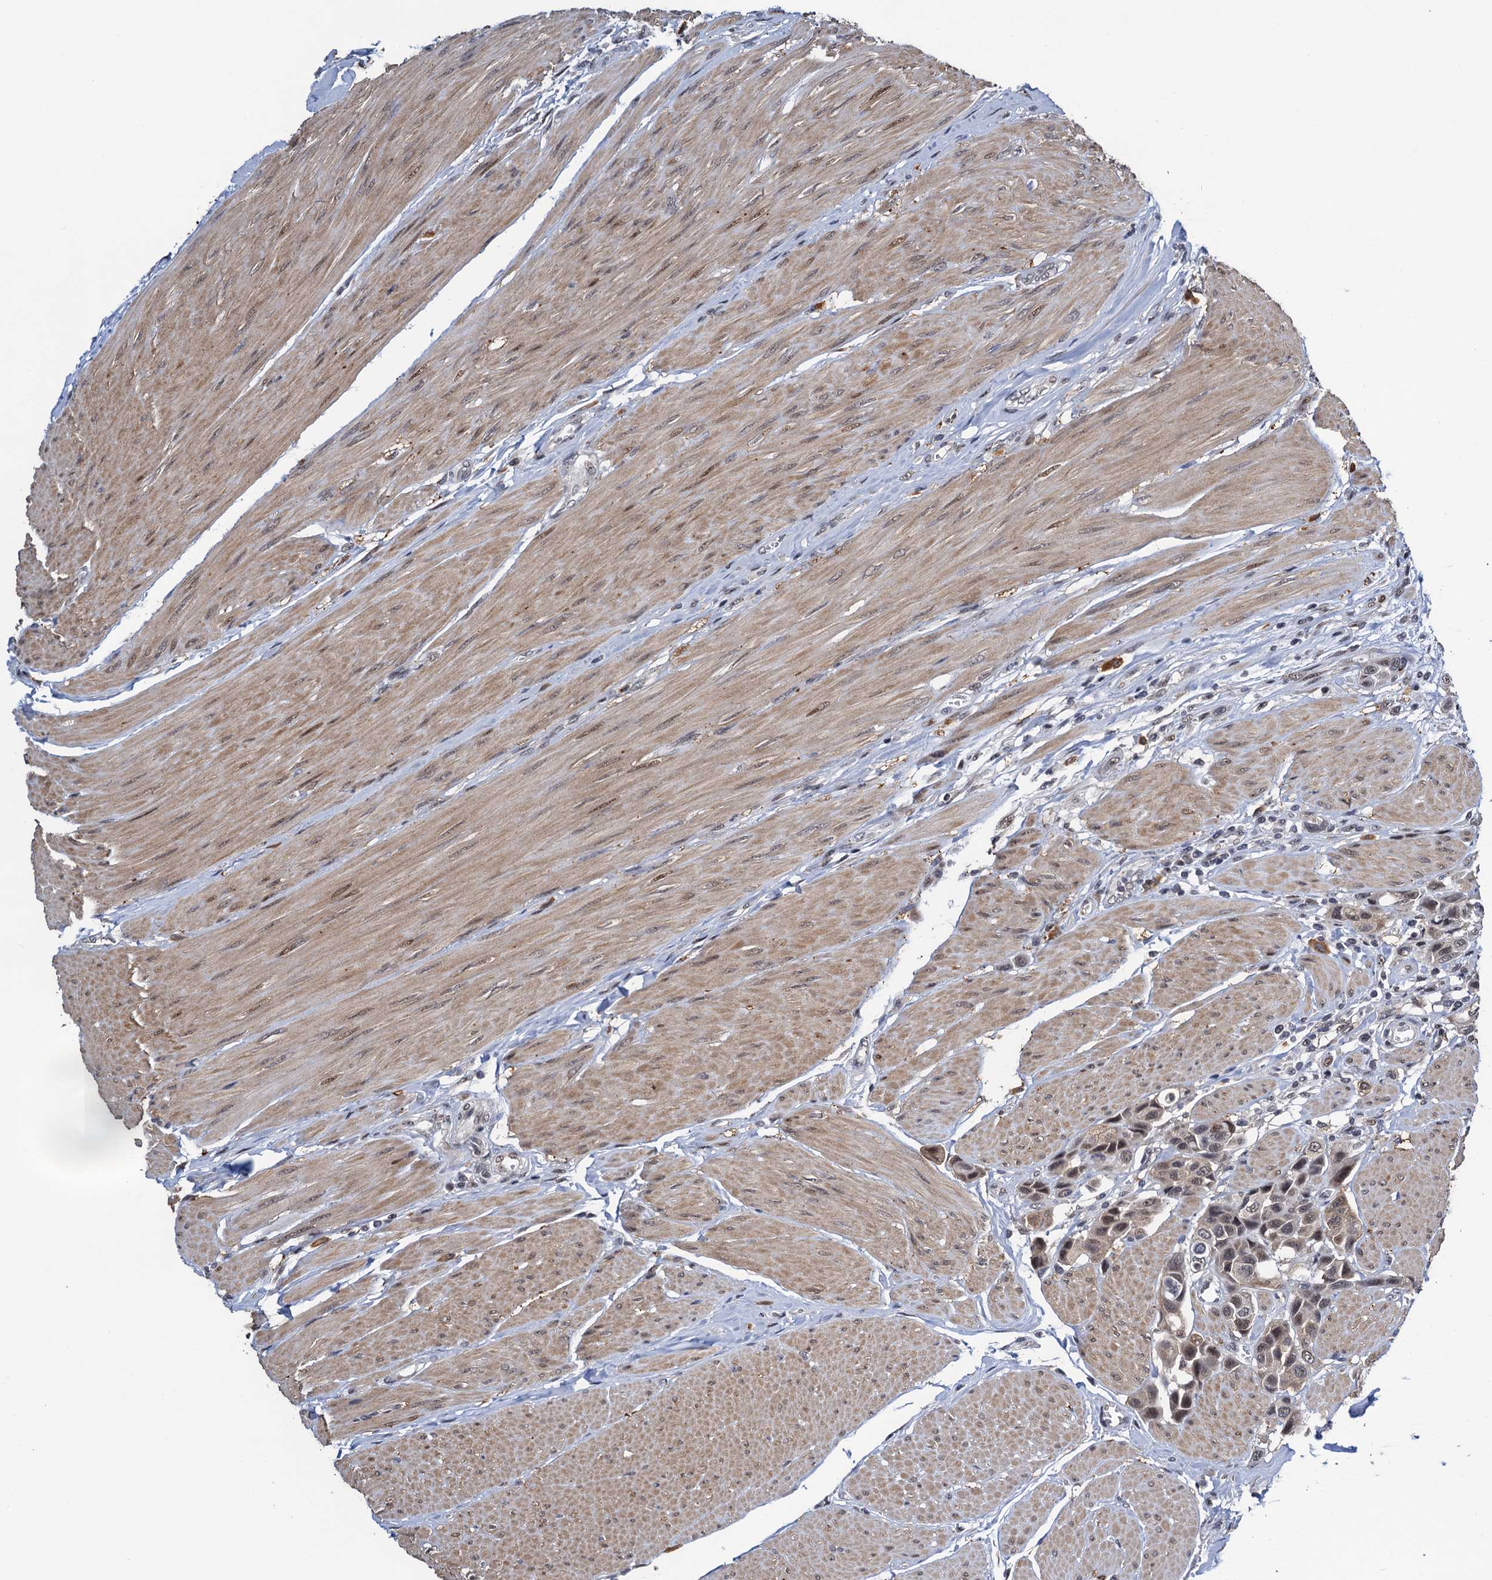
{"staining": {"intensity": "weak", "quantity": ">75%", "location": "nuclear"}, "tissue": "urothelial cancer", "cell_type": "Tumor cells", "image_type": "cancer", "snomed": [{"axis": "morphology", "description": "Urothelial carcinoma, High grade"}, {"axis": "topography", "description": "Urinary bladder"}], "caption": "A brown stain highlights weak nuclear positivity of a protein in urothelial cancer tumor cells. (IHC, brightfield microscopy, high magnification).", "gene": "FAM222A", "patient": {"sex": "male", "age": 50}}